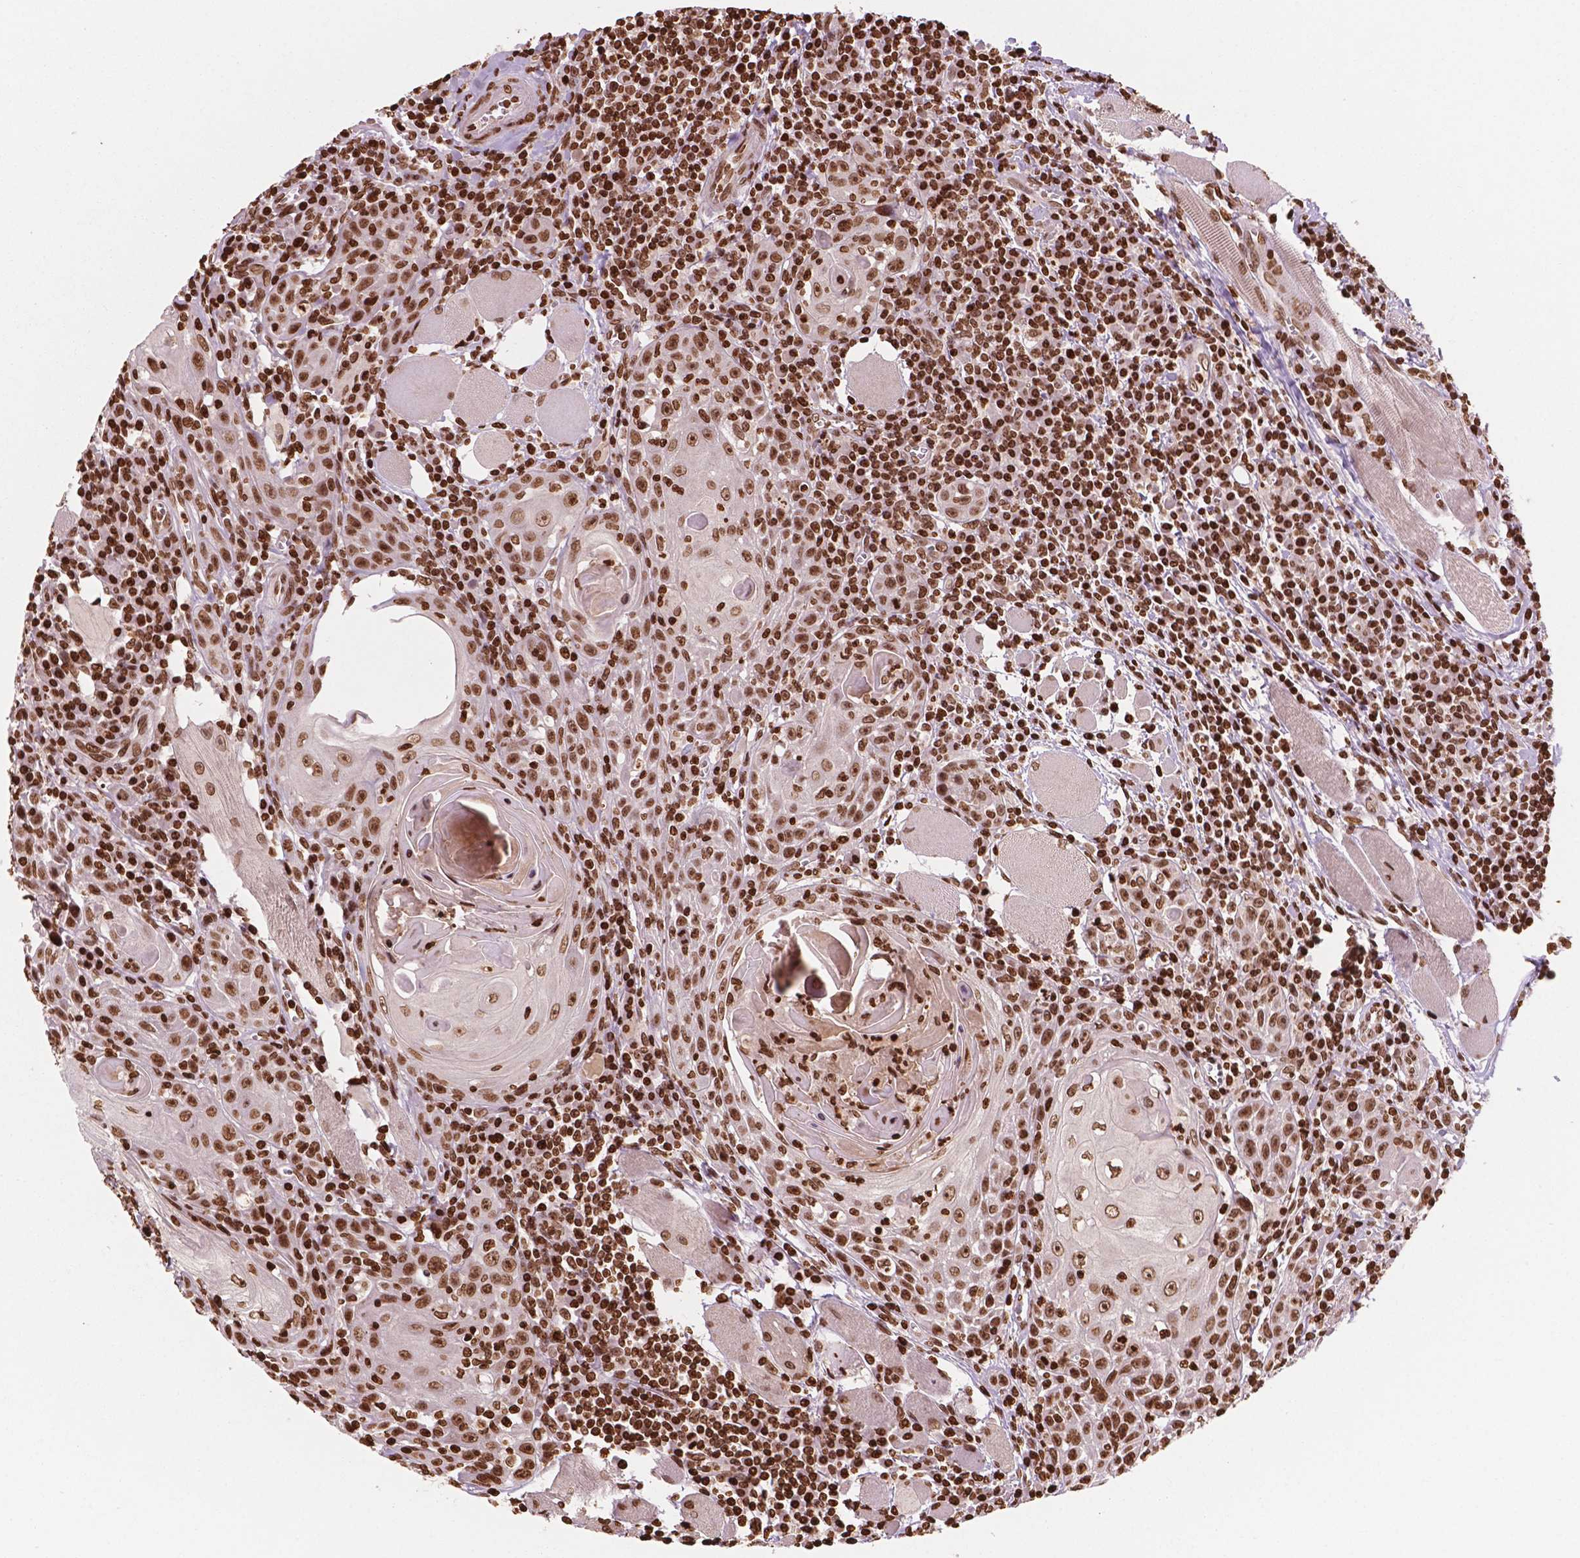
{"staining": {"intensity": "moderate", "quantity": ">75%", "location": "nuclear"}, "tissue": "head and neck cancer", "cell_type": "Tumor cells", "image_type": "cancer", "snomed": [{"axis": "morphology", "description": "Squamous cell carcinoma, NOS"}, {"axis": "topography", "description": "Head-Neck"}], "caption": "Head and neck cancer (squamous cell carcinoma) stained with DAB immunohistochemistry (IHC) shows medium levels of moderate nuclear expression in approximately >75% of tumor cells.", "gene": "H3C7", "patient": {"sex": "male", "age": 52}}